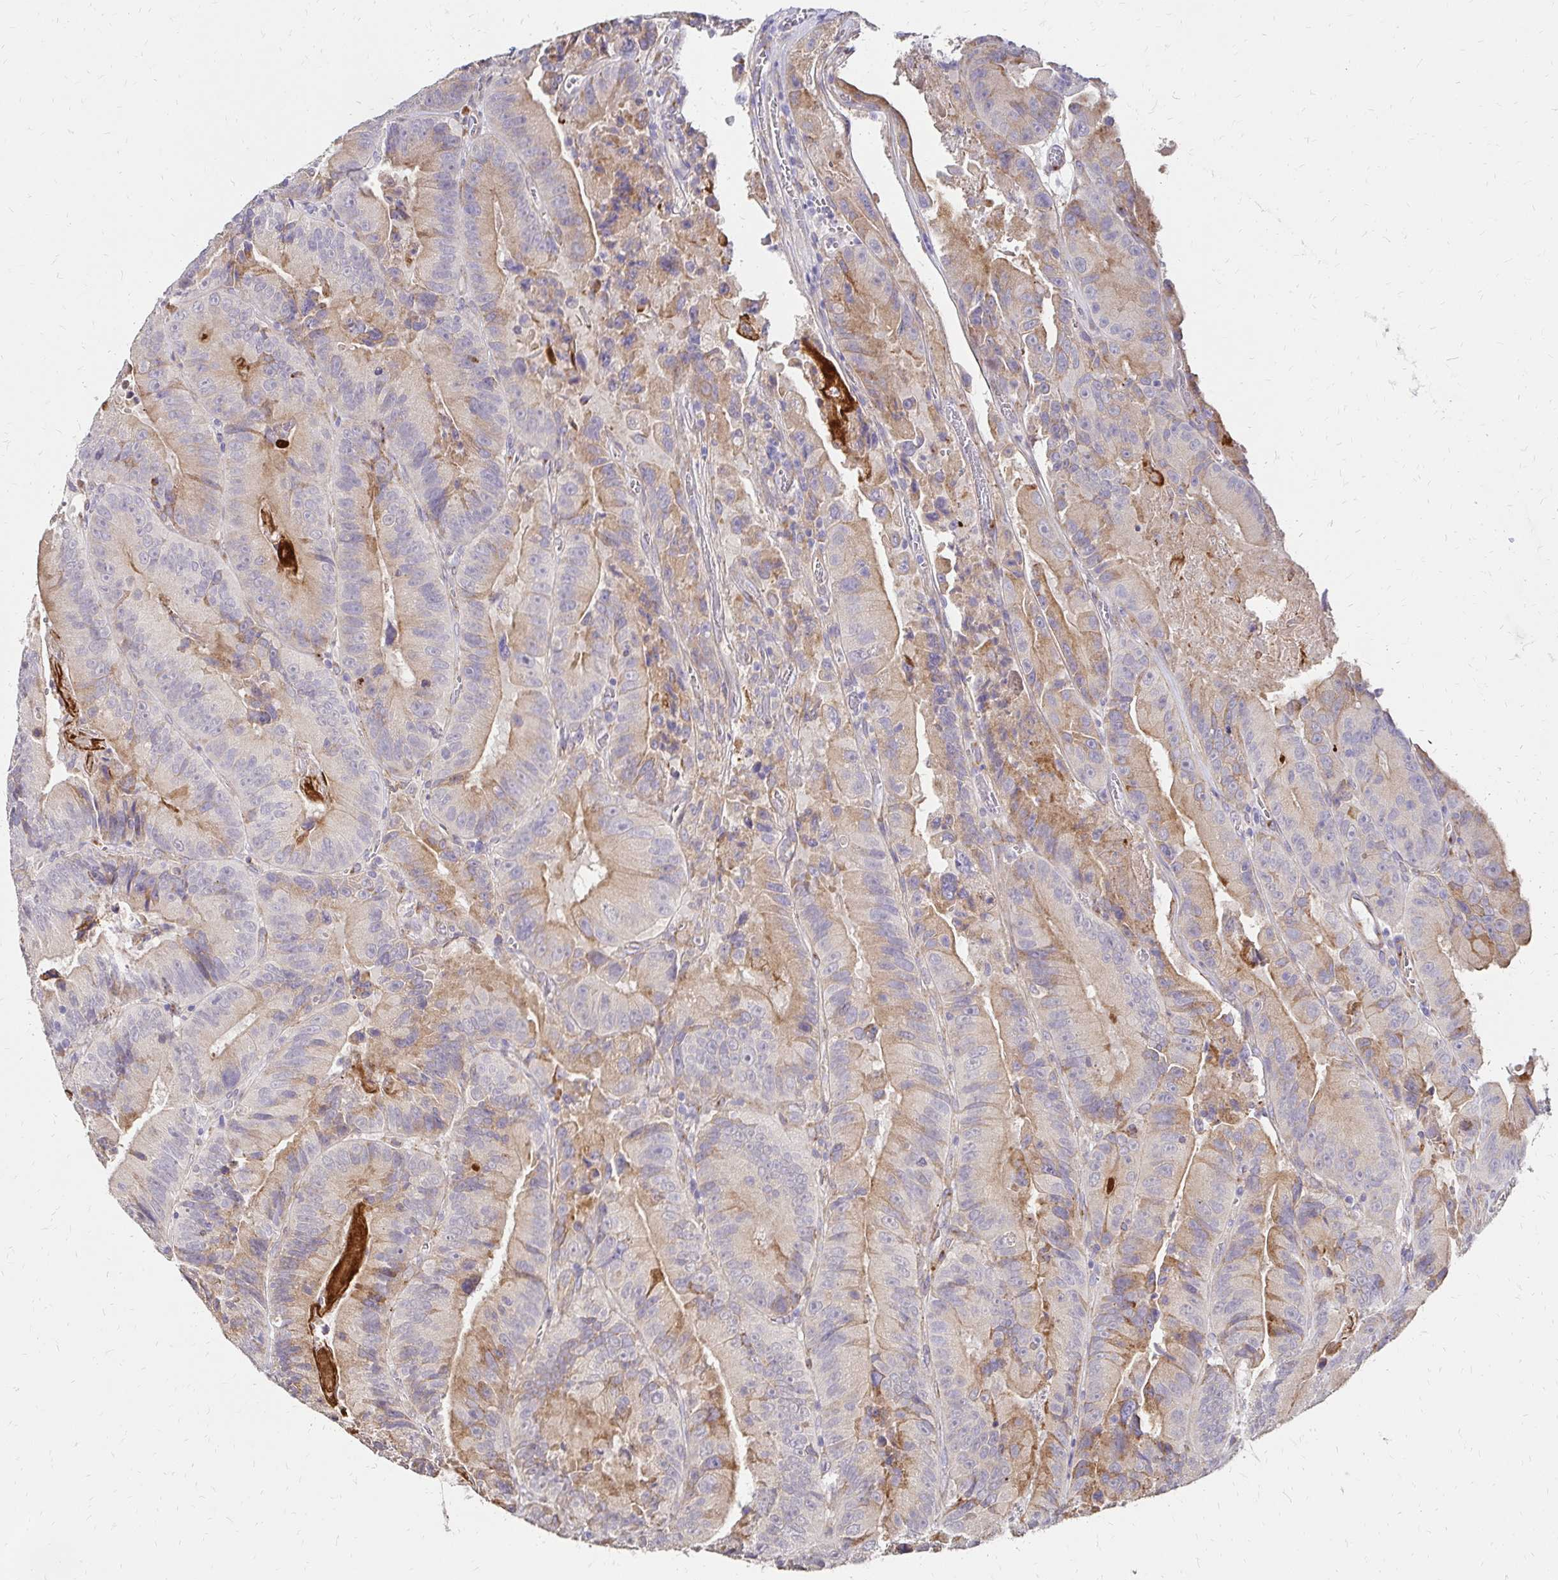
{"staining": {"intensity": "weak", "quantity": "<25%", "location": "cytoplasmic/membranous"}, "tissue": "colorectal cancer", "cell_type": "Tumor cells", "image_type": "cancer", "snomed": [{"axis": "morphology", "description": "Adenocarcinoma, NOS"}, {"axis": "topography", "description": "Colon"}], "caption": "Colorectal adenocarcinoma was stained to show a protein in brown. There is no significant staining in tumor cells. (DAB (3,3'-diaminobenzidine) immunohistochemistry, high magnification).", "gene": "PRIMA1", "patient": {"sex": "female", "age": 86}}